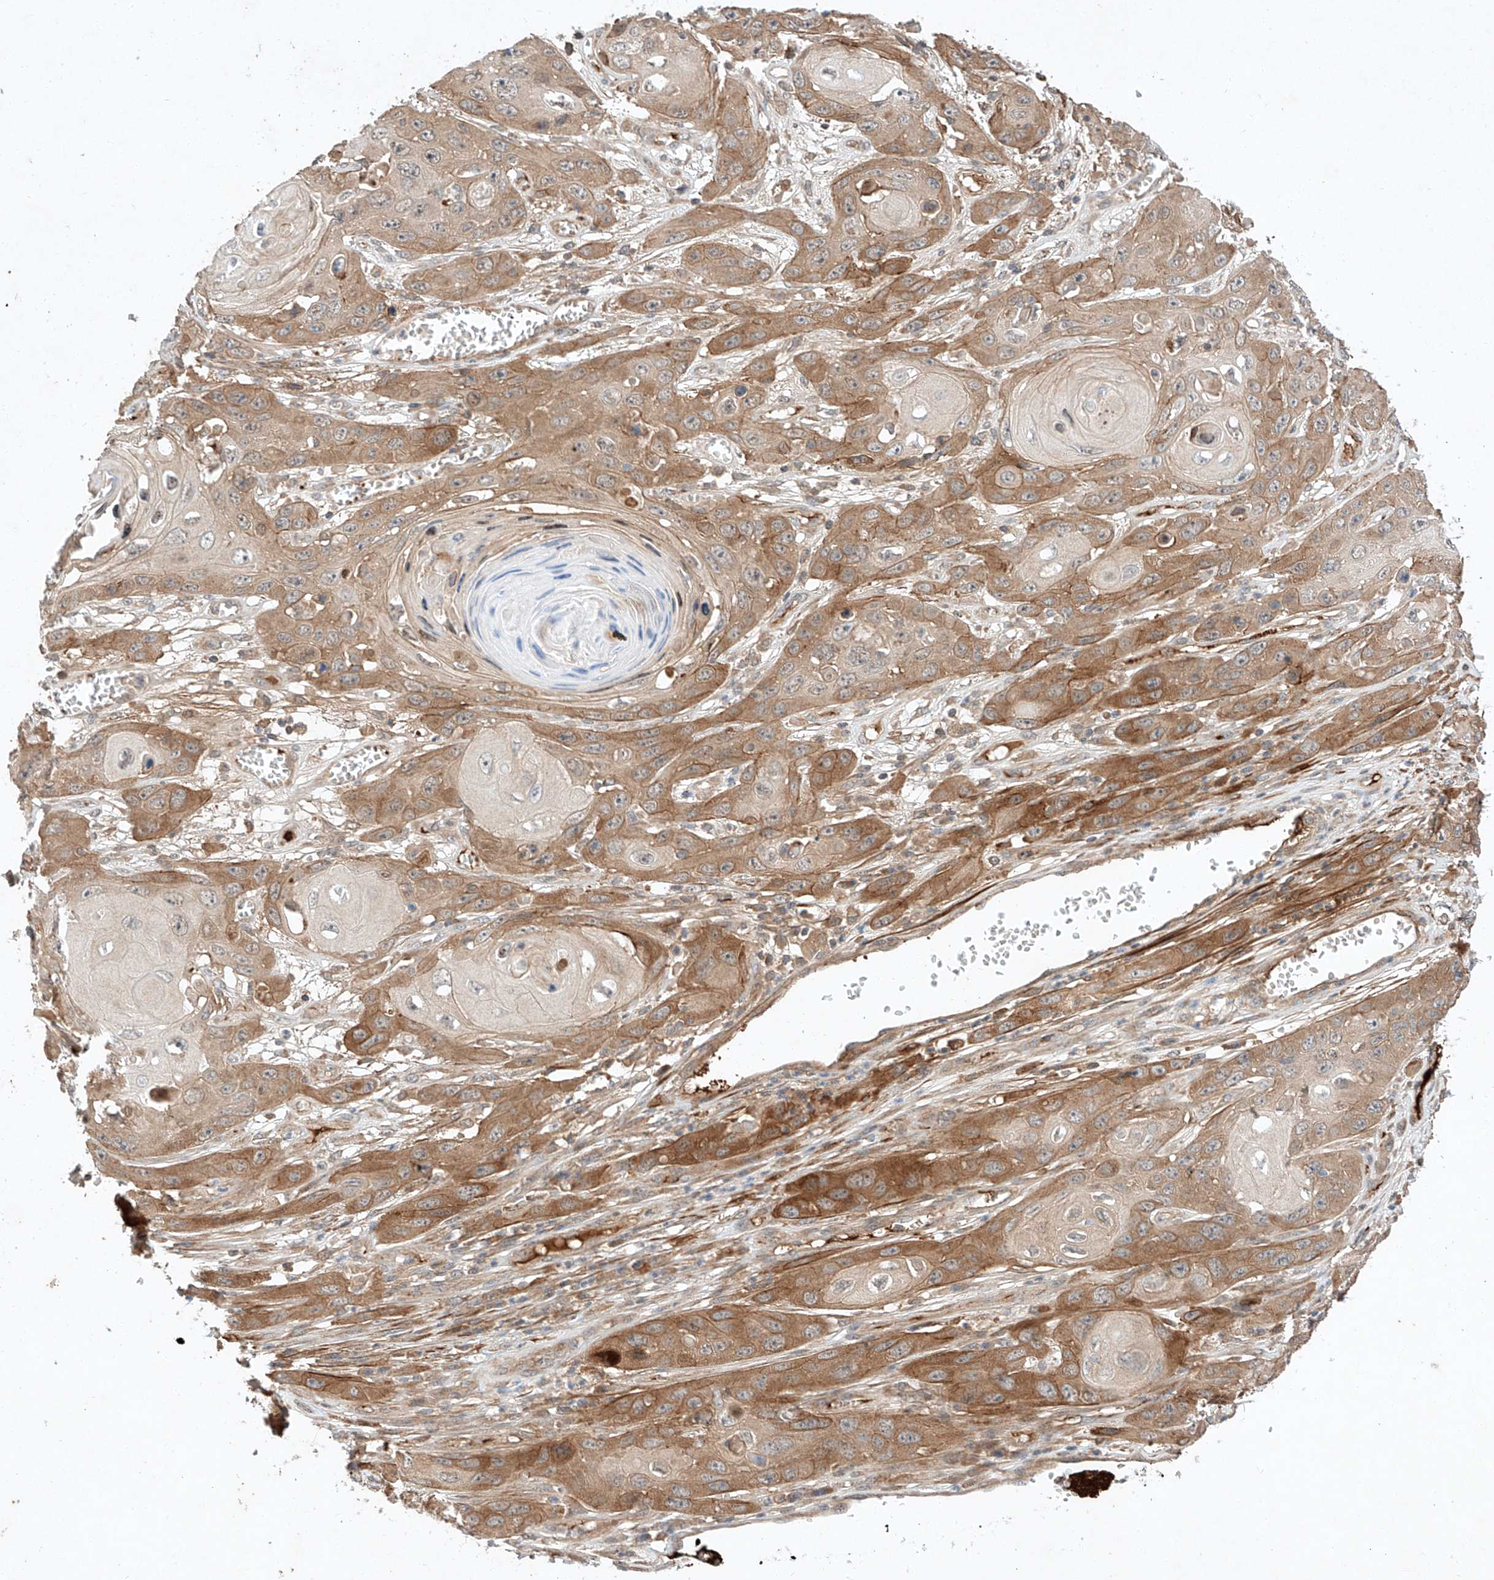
{"staining": {"intensity": "moderate", "quantity": ">75%", "location": "cytoplasmic/membranous"}, "tissue": "skin cancer", "cell_type": "Tumor cells", "image_type": "cancer", "snomed": [{"axis": "morphology", "description": "Squamous cell carcinoma, NOS"}, {"axis": "topography", "description": "Skin"}], "caption": "DAB immunohistochemical staining of squamous cell carcinoma (skin) exhibits moderate cytoplasmic/membranous protein positivity in approximately >75% of tumor cells. (Stains: DAB in brown, nuclei in blue, Microscopy: brightfield microscopy at high magnification).", "gene": "ARHGAP33", "patient": {"sex": "male", "age": 55}}